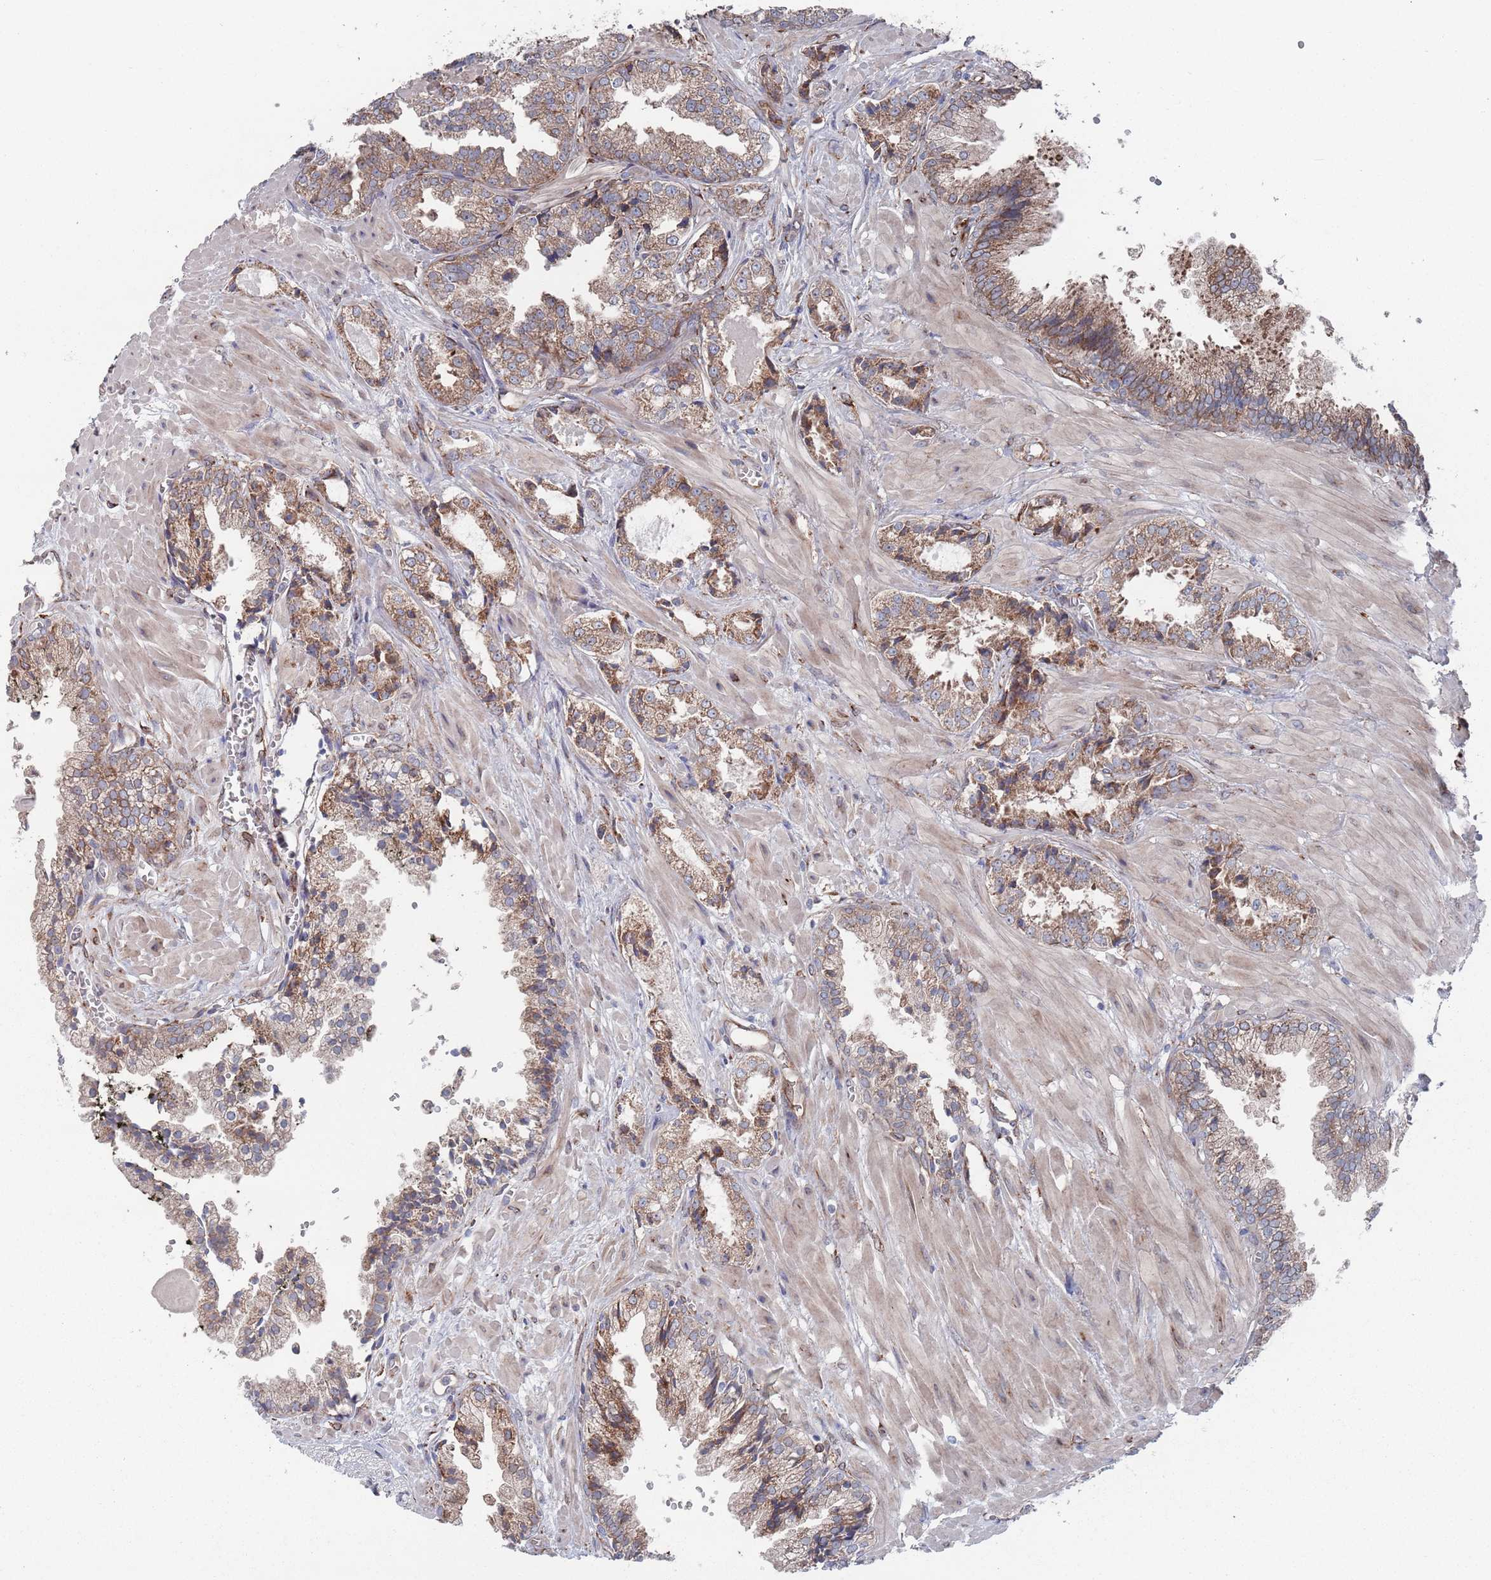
{"staining": {"intensity": "moderate", "quantity": ">75%", "location": "cytoplasmic/membranous"}, "tissue": "prostate cancer", "cell_type": "Tumor cells", "image_type": "cancer", "snomed": [{"axis": "morphology", "description": "Adenocarcinoma, High grade"}, {"axis": "topography", "description": "Prostate"}], "caption": "Immunohistochemical staining of prostate cancer demonstrates medium levels of moderate cytoplasmic/membranous expression in about >75% of tumor cells.", "gene": "CCDC106", "patient": {"sex": "male", "age": 71}}